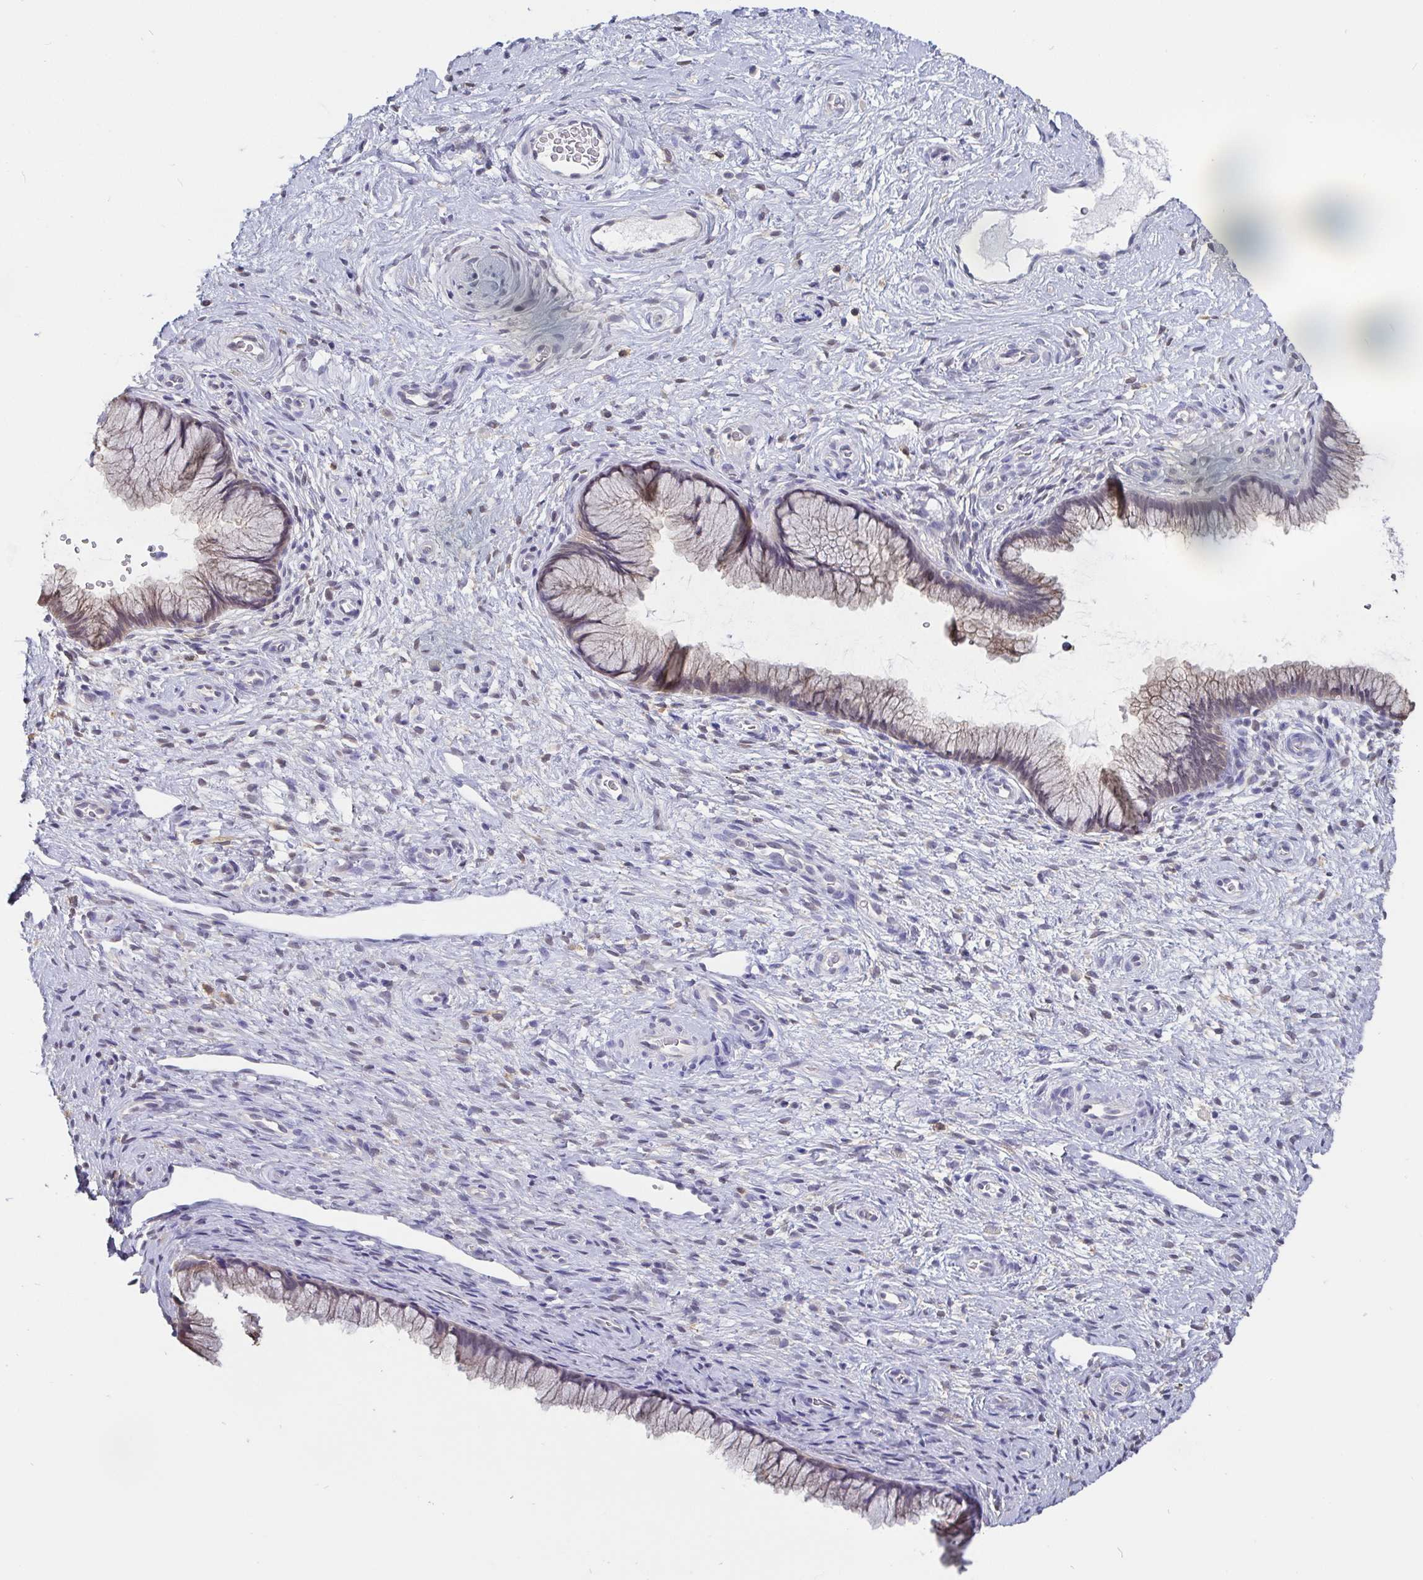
{"staining": {"intensity": "weak", "quantity": "<25%", "location": "cytoplasmic/membranous"}, "tissue": "cervix", "cell_type": "Glandular cells", "image_type": "normal", "snomed": [{"axis": "morphology", "description": "Normal tissue, NOS"}, {"axis": "topography", "description": "Cervix"}], "caption": "This image is of benign cervix stained with immunohistochemistry (IHC) to label a protein in brown with the nuclei are counter-stained blue. There is no positivity in glandular cells.", "gene": "IDH1", "patient": {"sex": "female", "age": 34}}